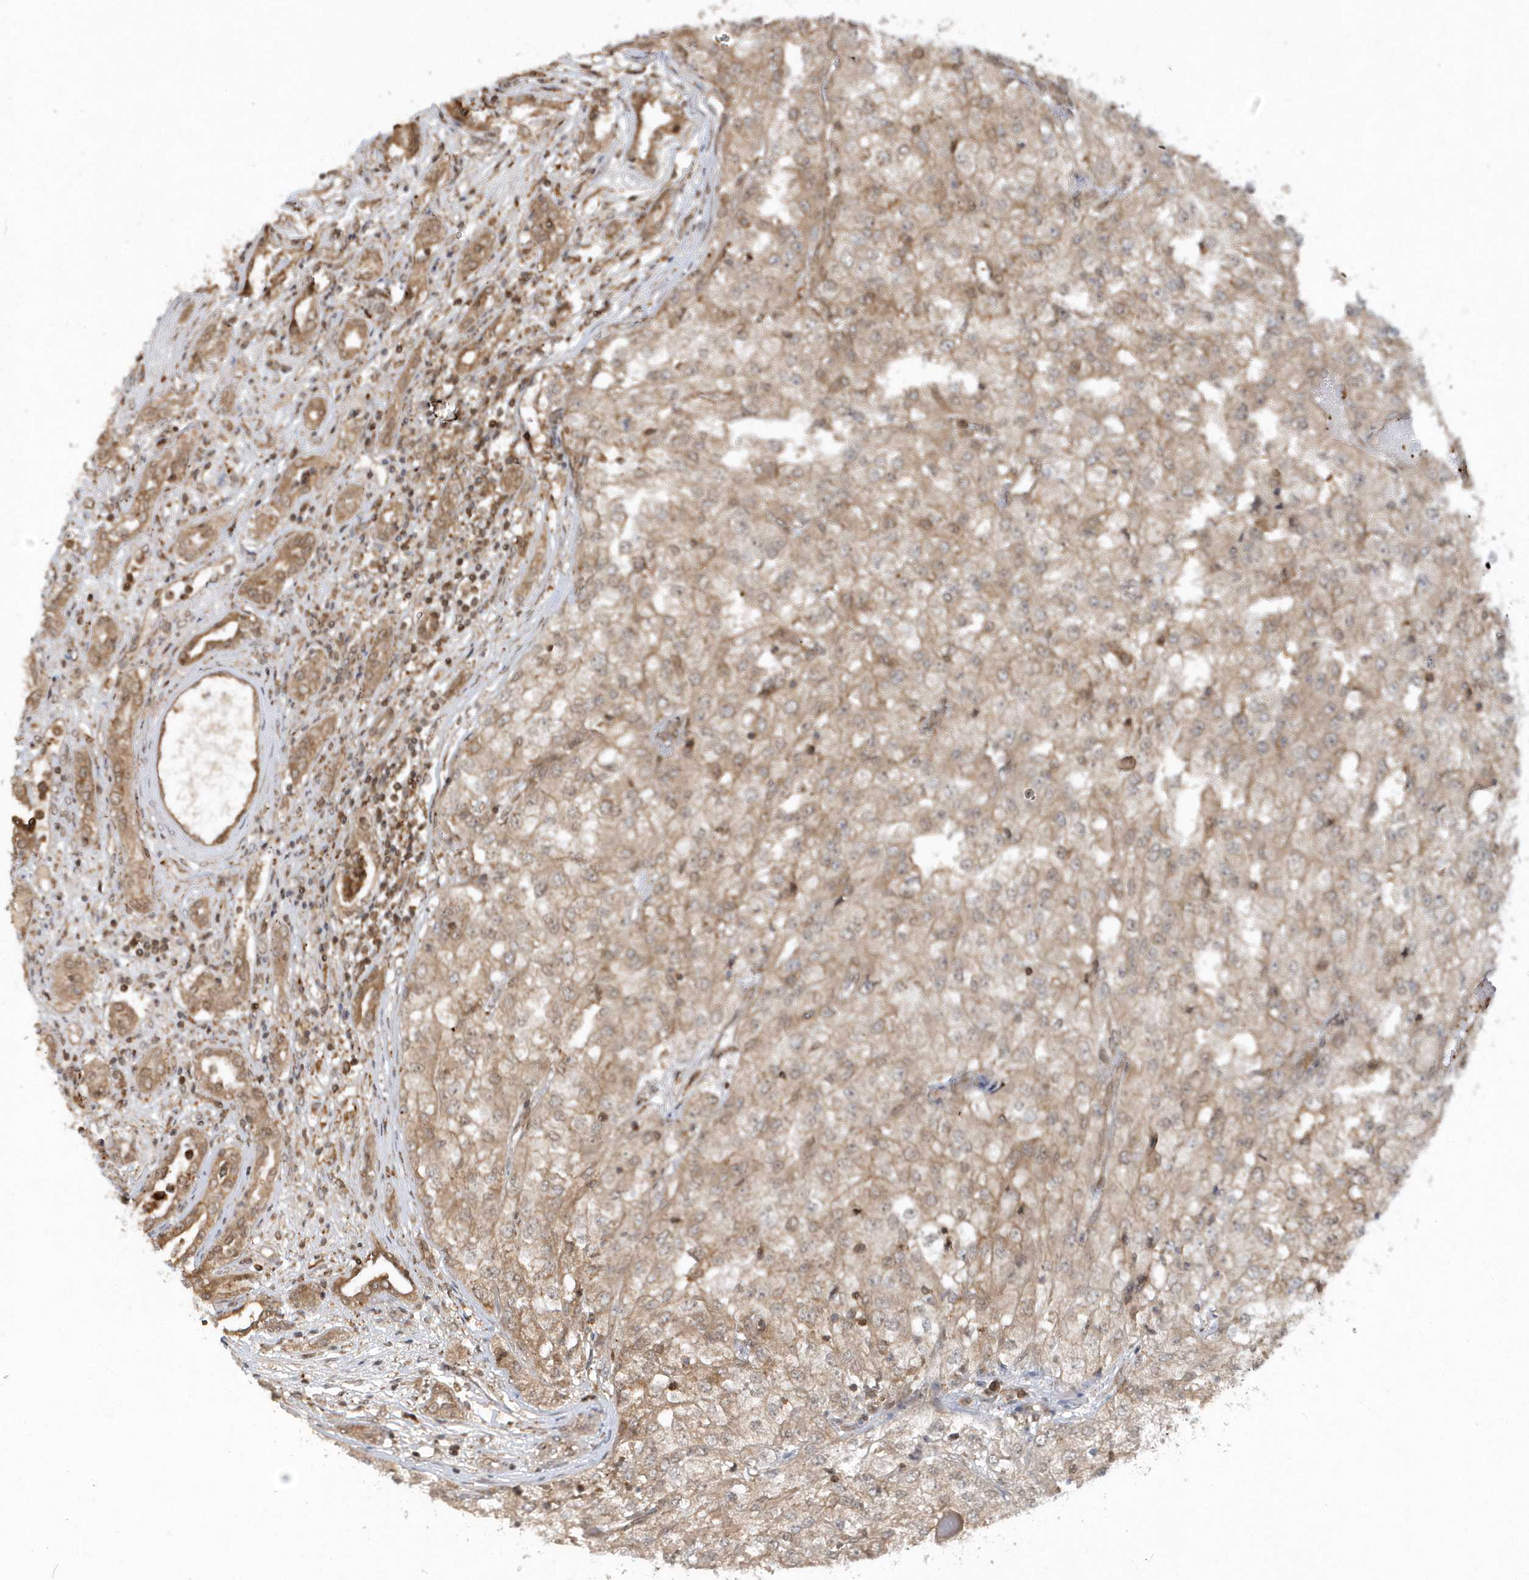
{"staining": {"intensity": "weak", "quantity": ">75%", "location": "cytoplasmic/membranous"}, "tissue": "renal cancer", "cell_type": "Tumor cells", "image_type": "cancer", "snomed": [{"axis": "morphology", "description": "Adenocarcinoma, NOS"}, {"axis": "topography", "description": "Kidney"}], "caption": "Tumor cells demonstrate low levels of weak cytoplasmic/membranous positivity in about >75% of cells in human renal cancer.", "gene": "ACYP1", "patient": {"sex": "female", "age": 54}}